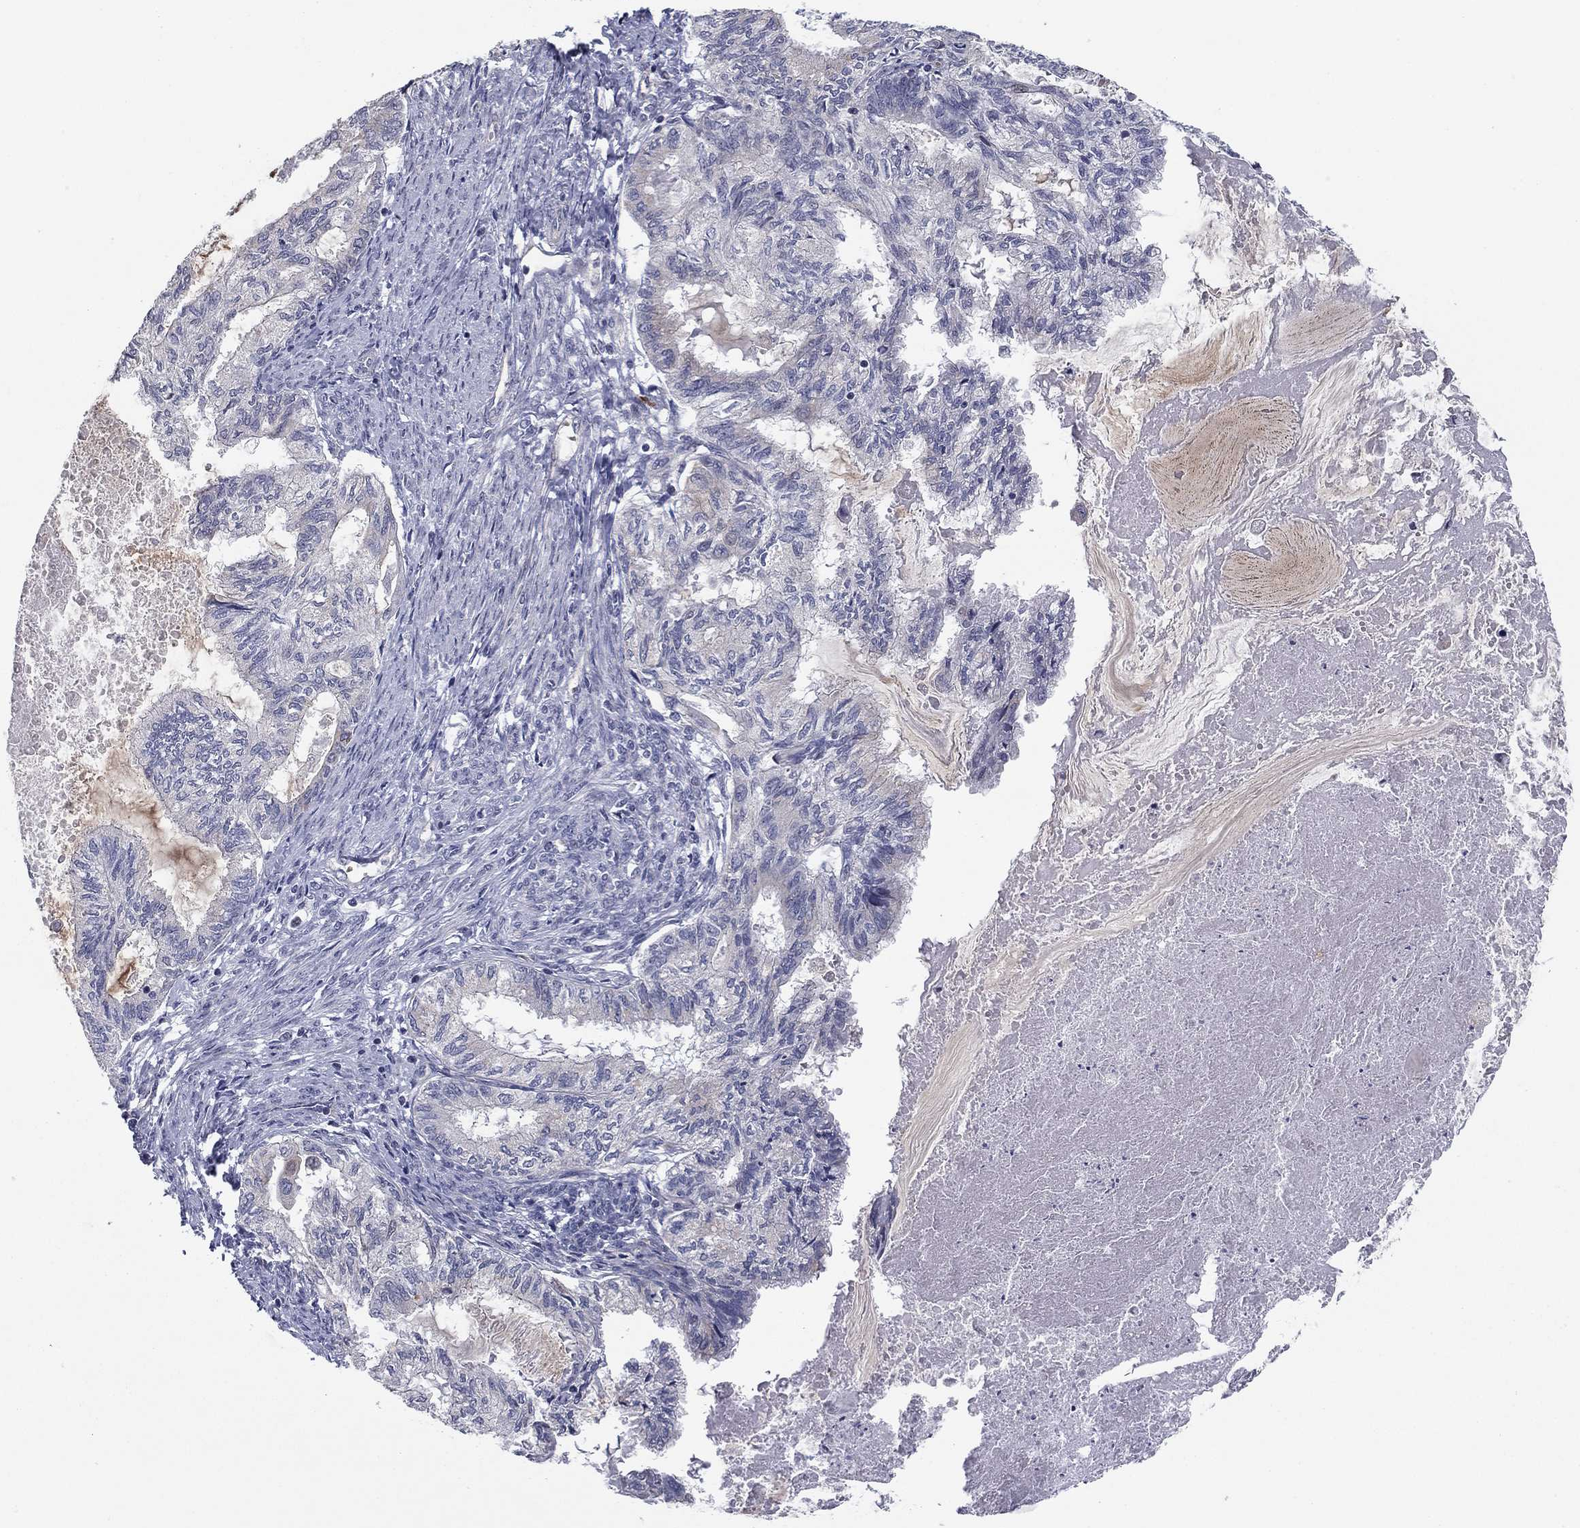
{"staining": {"intensity": "weak", "quantity": "<25%", "location": "cytoplasmic/membranous"}, "tissue": "endometrial cancer", "cell_type": "Tumor cells", "image_type": "cancer", "snomed": [{"axis": "morphology", "description": "Adenocarcinoma, NOS"}, {"axis": "topography", "description": "Endometrium"}], "caption": "Tumor cells are negative for protein expression in human endometrial cancer (adenocarcinoma).", "gene": "BCL11A", "patient": {"sex": "female", "age": 86}}